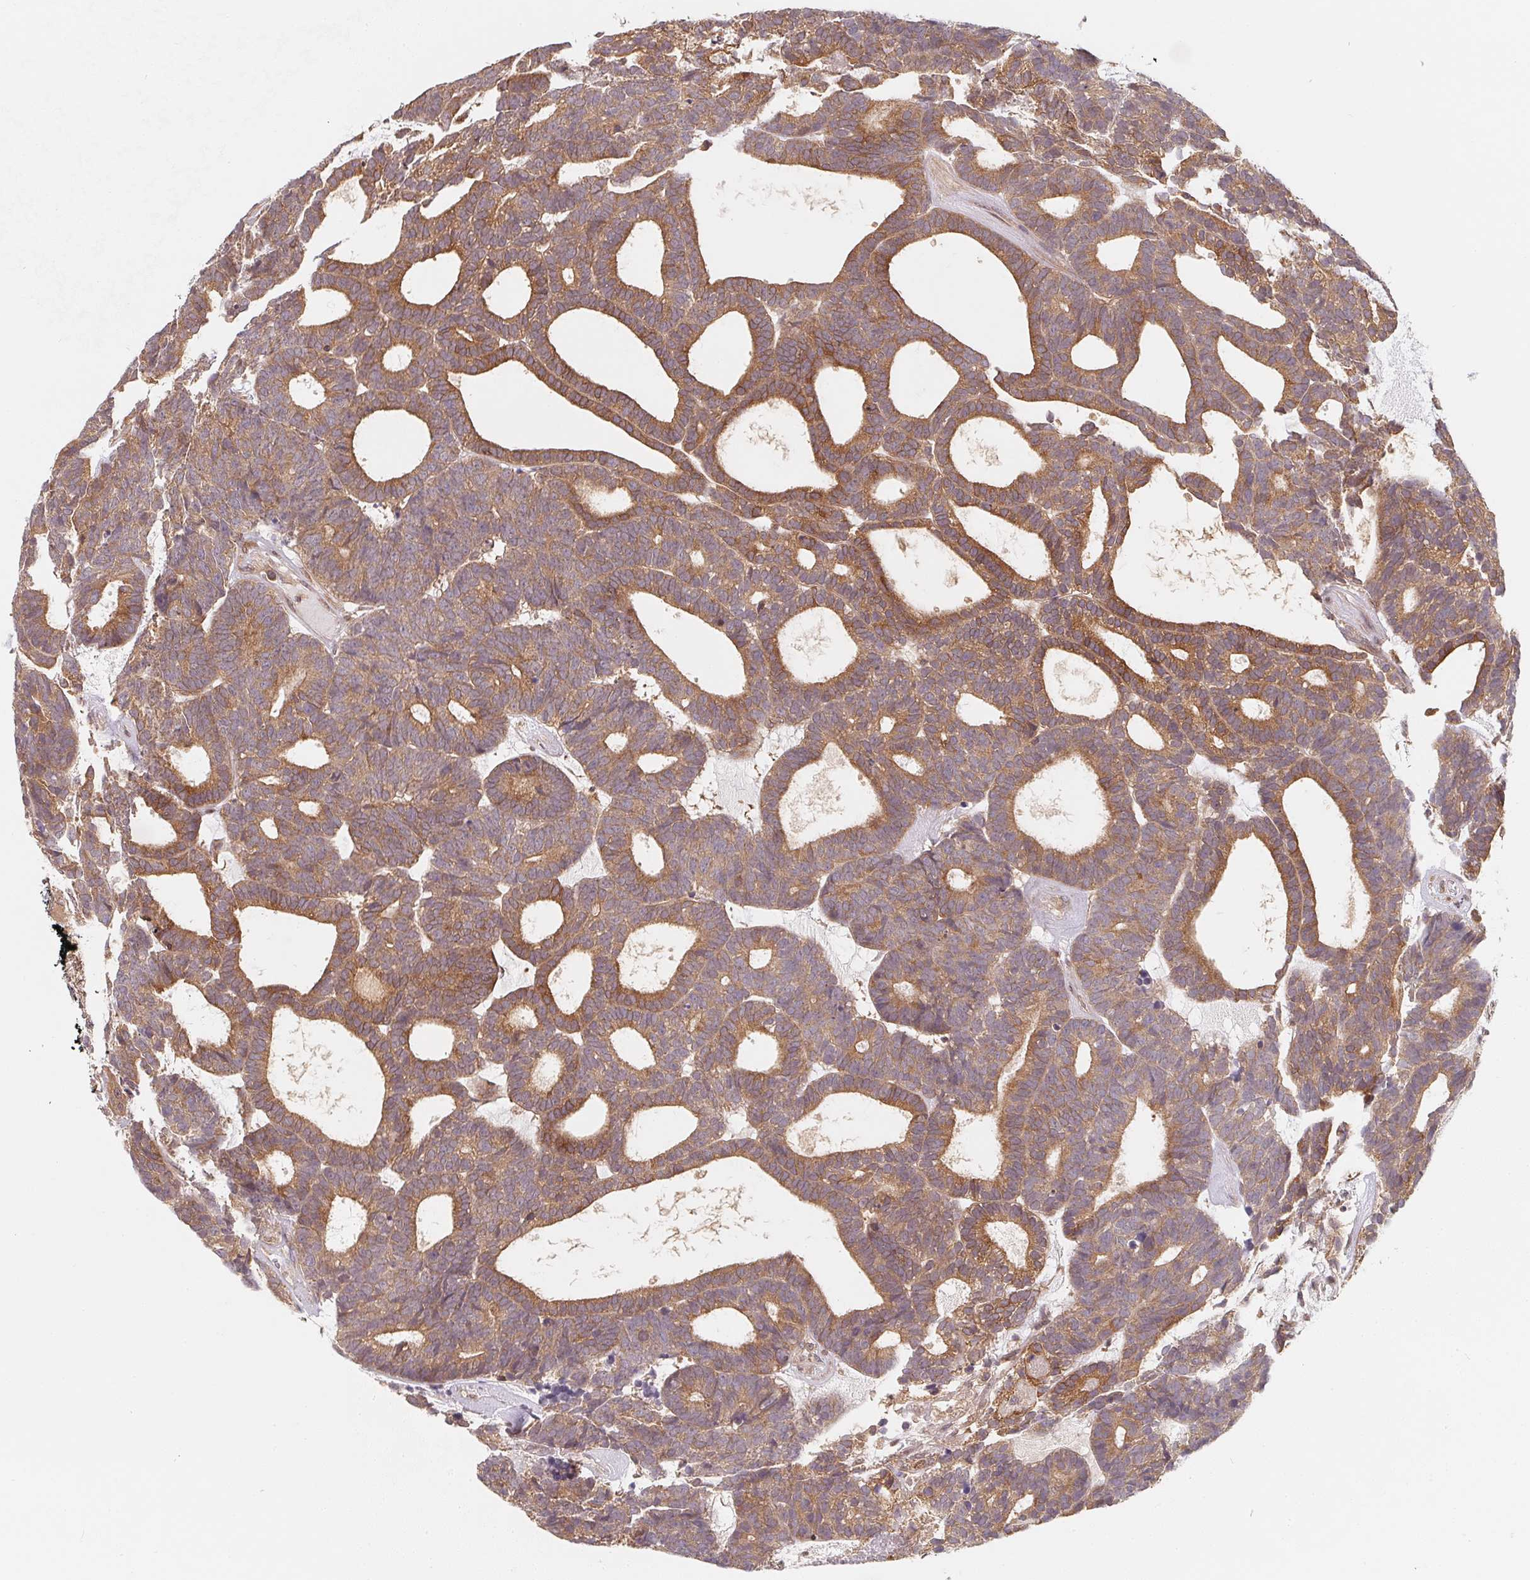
{"staining": {"intensity": "weak", "quantity": ">75%", "location": "cytoplasmic/membranous"}, "tissue": "head and neck cancer", "cell_type": "Tumor cells", "image_type": "cancer", "snomed": [{"axis": "morphology", "description": "Adenocarcinoma, NOS"}, {"axis": "topography", "description": "Head-Neck"}], "caption": "This photomicrograph shows immunohistochemistry (IHC) staining of head and neck adenocarcinoma, with low weak cytoplasmic/membranous positivity in about >75% of tumor cells.", "gene": "ANKRD13A", "patient": {"sex": "female", "age": 81}}